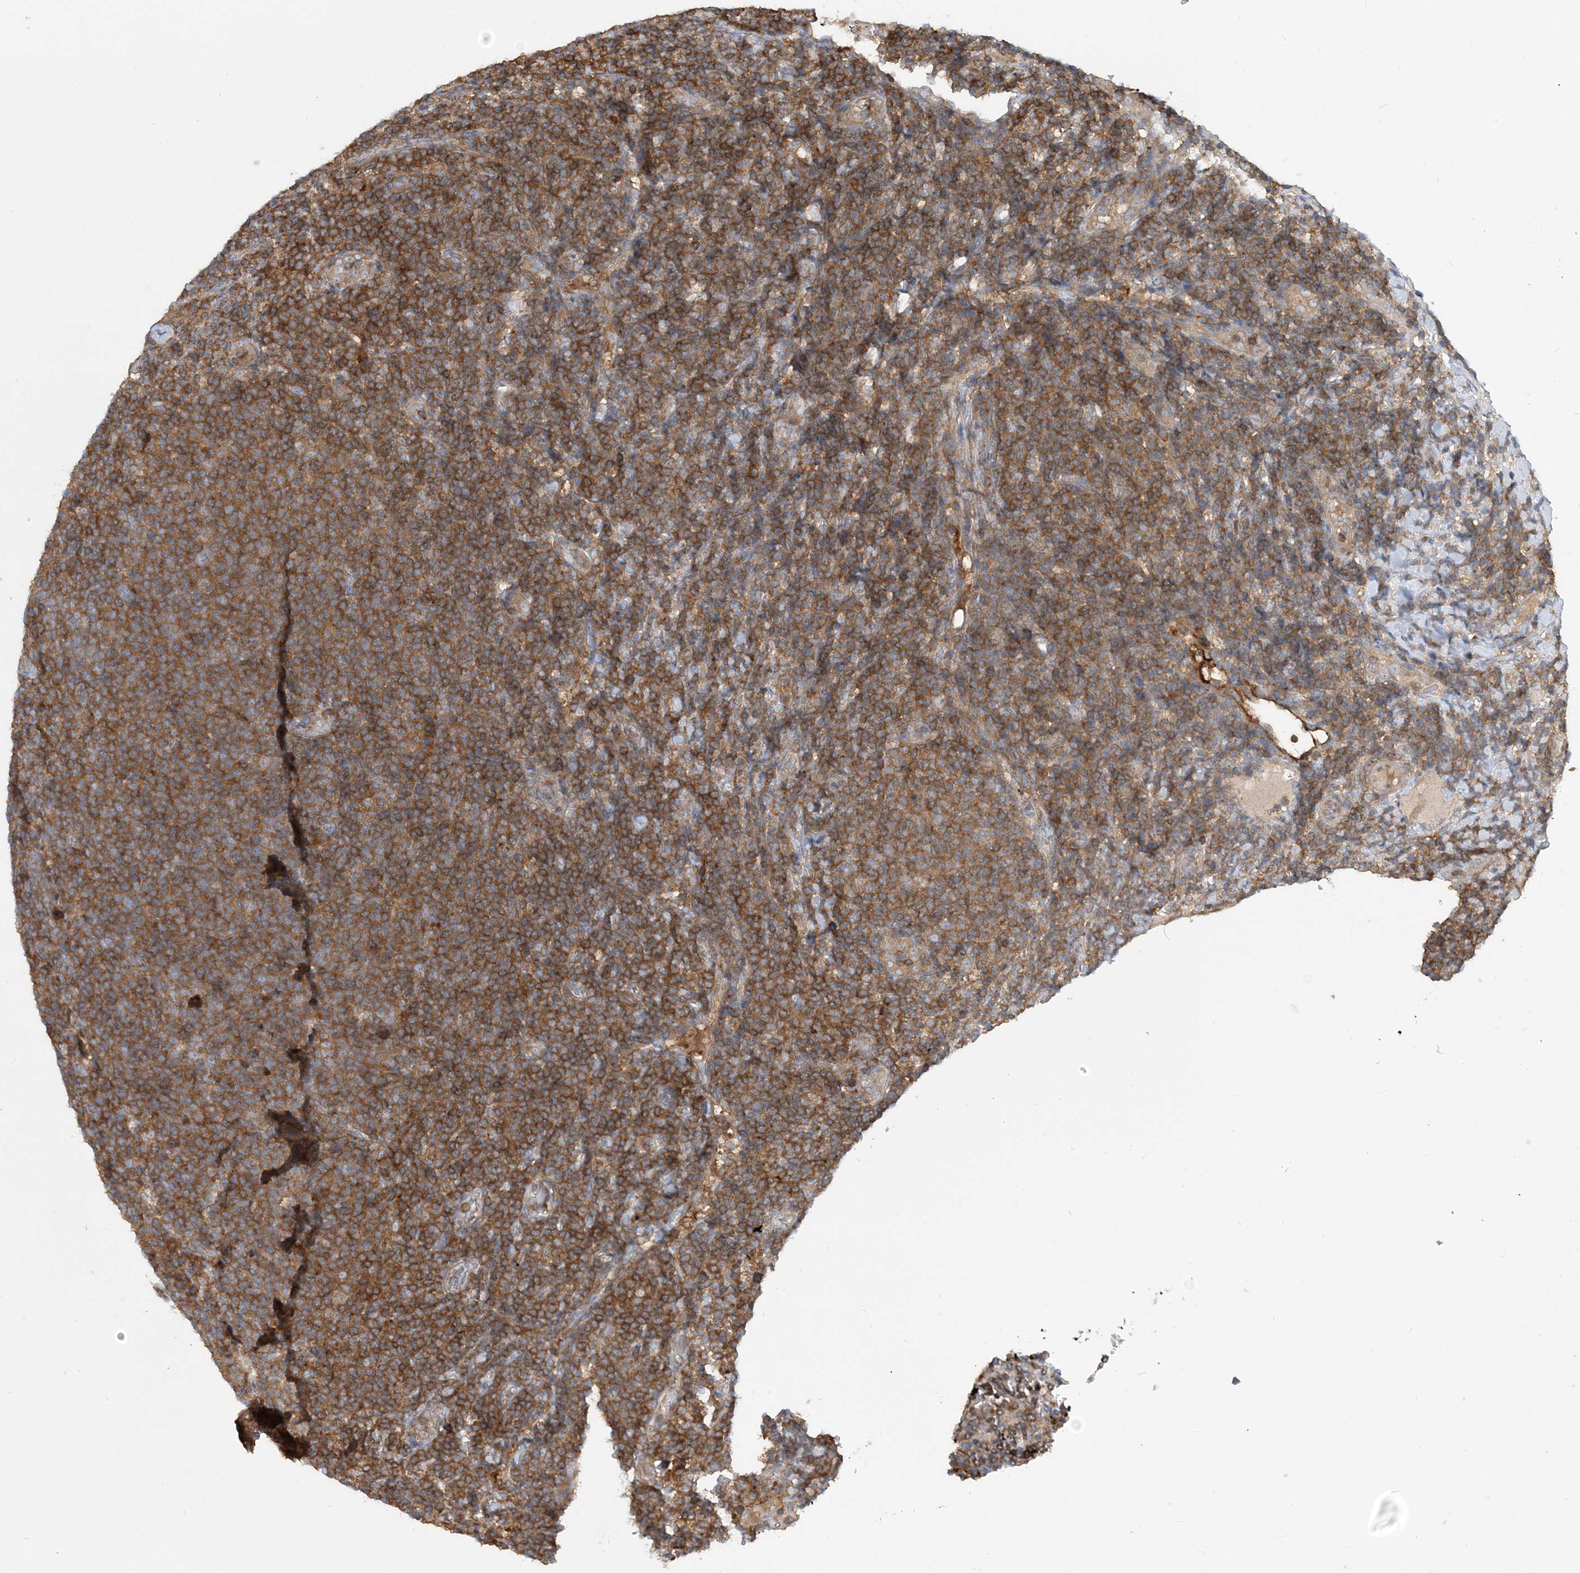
{"staining": {"intensity": "moderate", "quantity": ">75%", "location": "cytoplasmic/membranous"}, "tissue": "lymphoma", "cell_type": "Tumor cells", "image_type": "cancer", "snomed": [{"axis": "morphology", "description": "Malignant lymphoma, non-Hodgkin's type, Low grade"}, {"axis": "topography", "description": "Lymph node"}], "caption": "Lymphoma tissue demonstrates moderate cytoplasmic/membranous staining in about >75% of tumor cells (IHC, brightfield microscopy, high magnification).", "gene": "SFMBT2", "patient": {"sex": "male", "age": 66}}